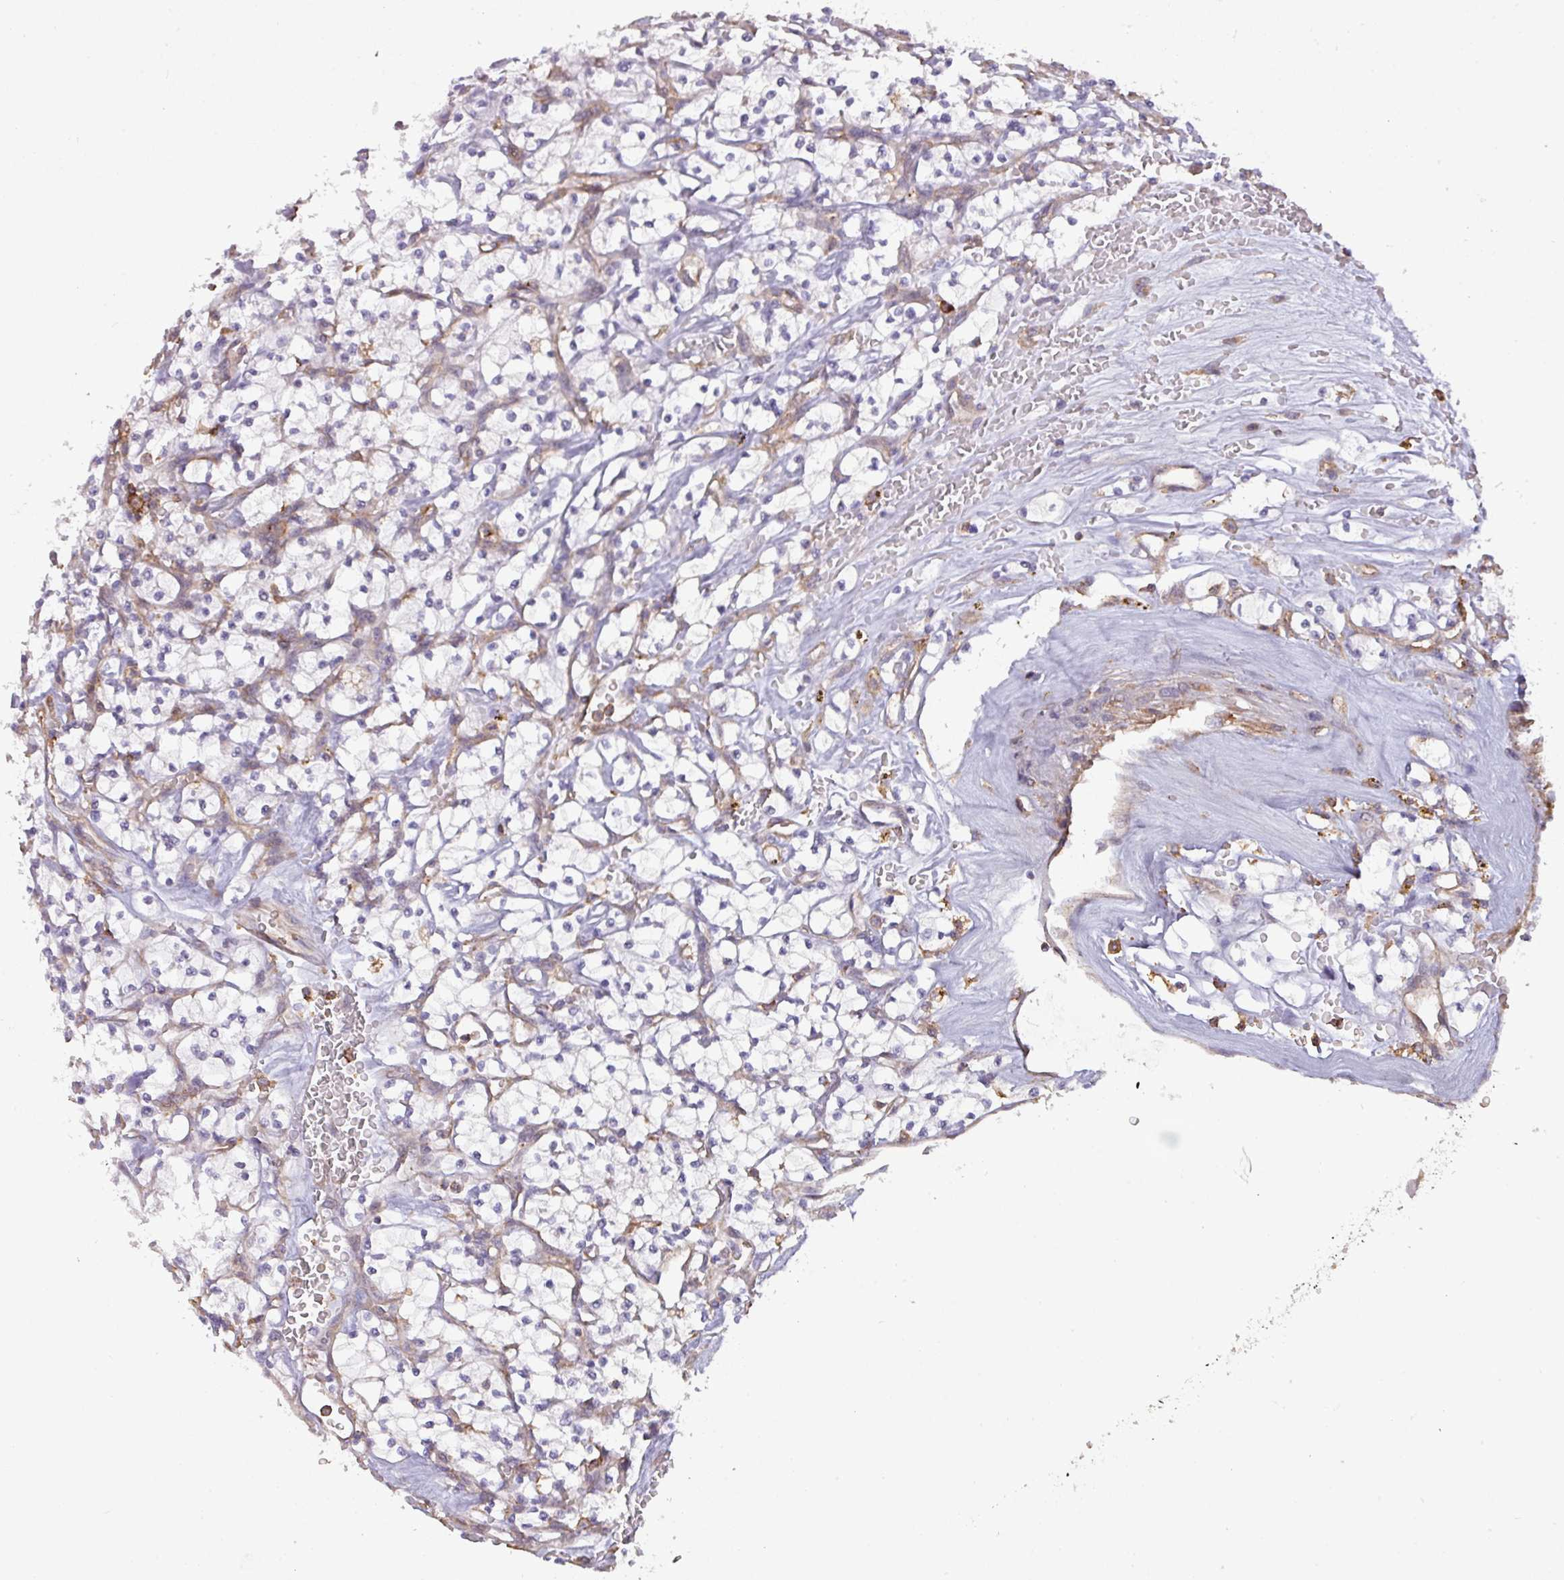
{"staining": {"intensity": "negative", "quantity": "none", "location": "none"}, "tissue": "renal cancer", "cell_type": "Tumor cells", "image_type": "cancer", "snomed": [{"axis": "morphology", "description": "Adenocarcinoma, NOS"}, {"axis": "topography", "description": "Kidney"}], "caption": "The immunohistochemistry micrograph has no significant staining in tumor cells of adenocarcinoma (renal) tissue.", "gene": "LRRC41", "patient": {"sex": "female", "age": 64}}